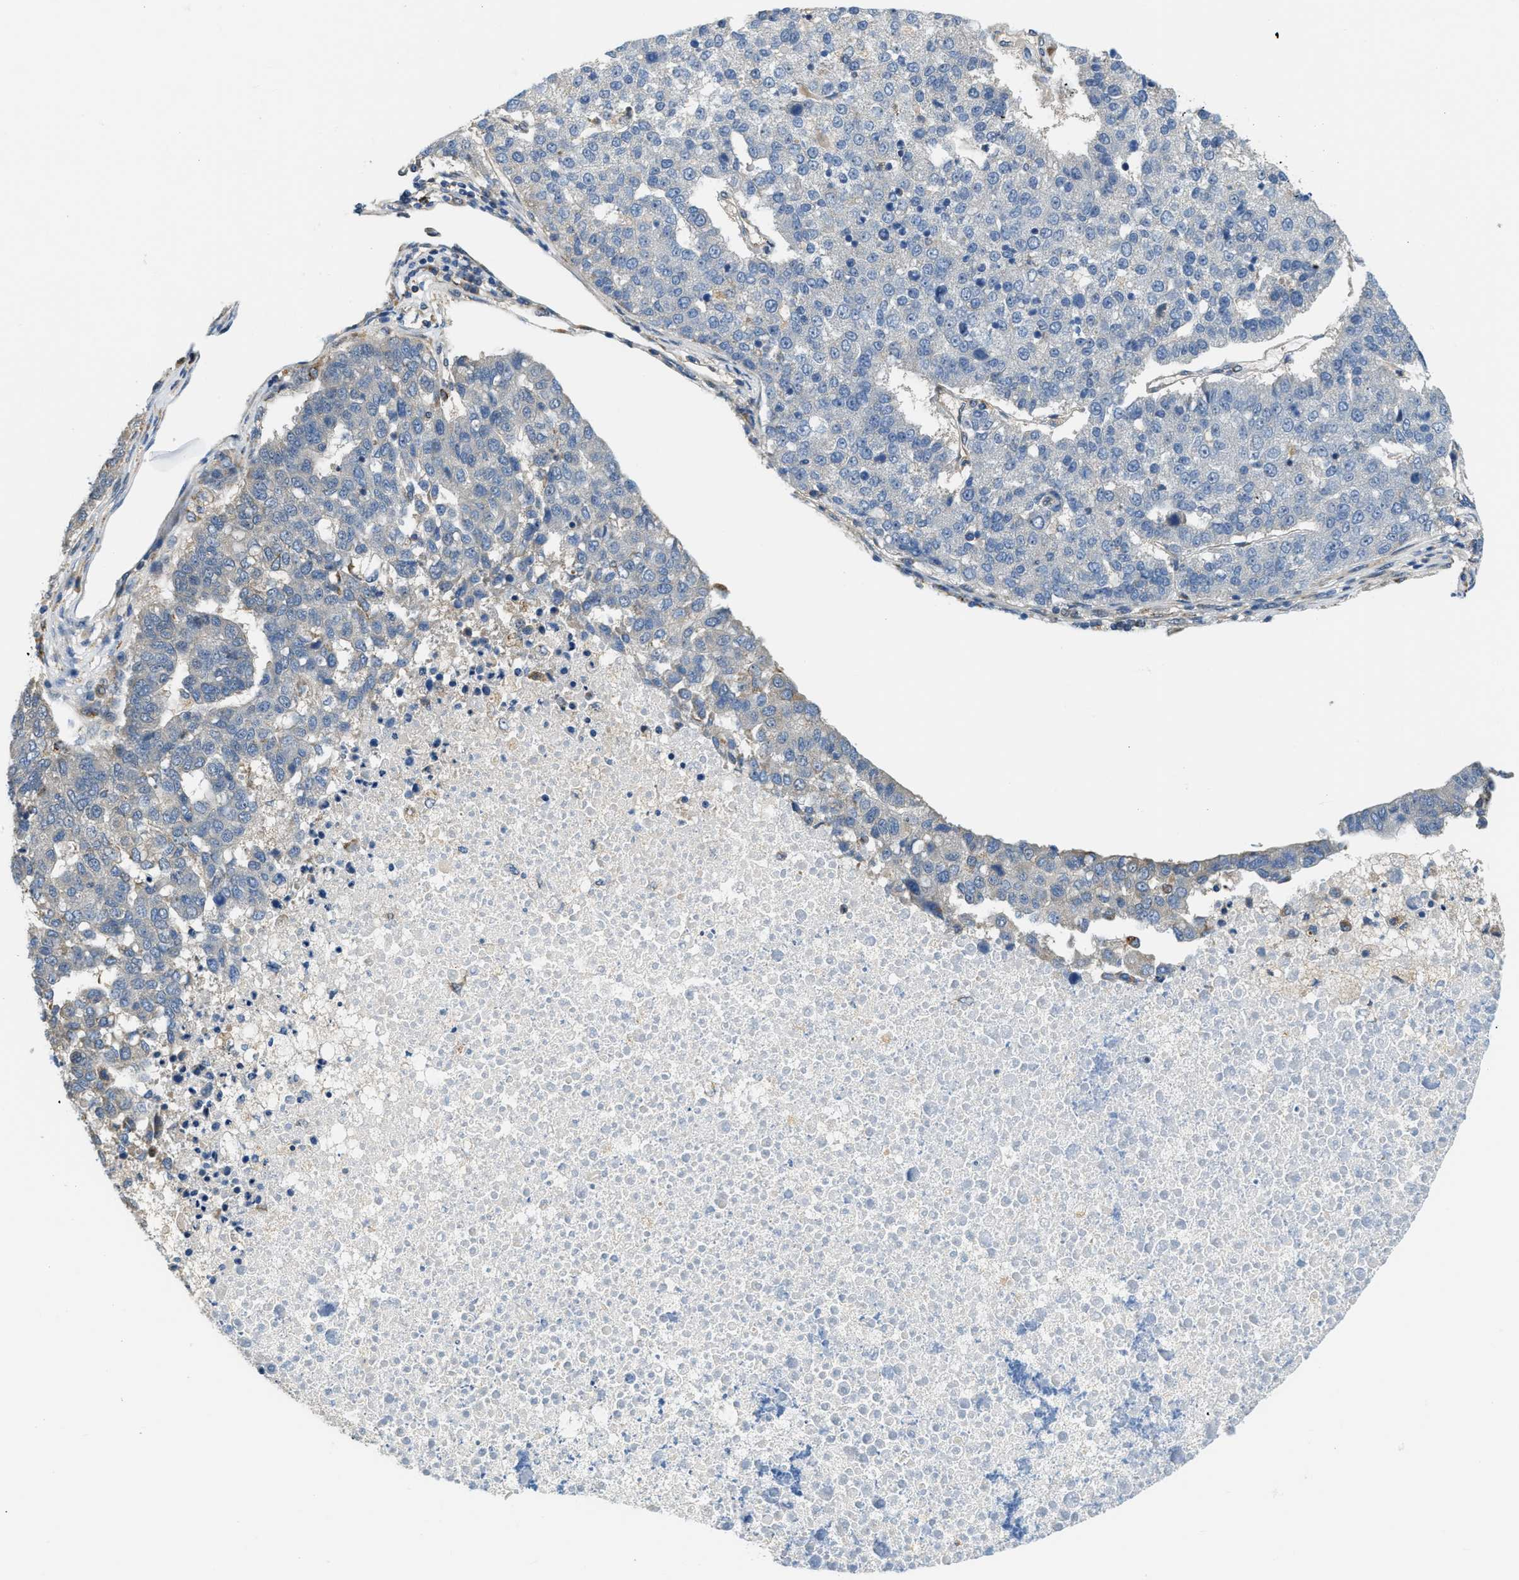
{"staining": {"intensity": "negative", "quantity": "none", "location": "none"}, "tissue": "pancreatic cancer", "cell_type": "Tumor cells", "image_type": "cancer", "snomed": [{"axis": "morphology", "description": "Adenocarcinoma, NOS"}, {"axis": "topography", "description": "Pancreas"}], "caption": "This histopathology image is of pancreatic cancer stained with immunohistochemistry (IHC) to label a protein in brown with the nuclei are counter-stained blue. There is no positivity in tumor cells.", "gene": "STARD3NL", "patient": {"sex": "female", "age": 61}}